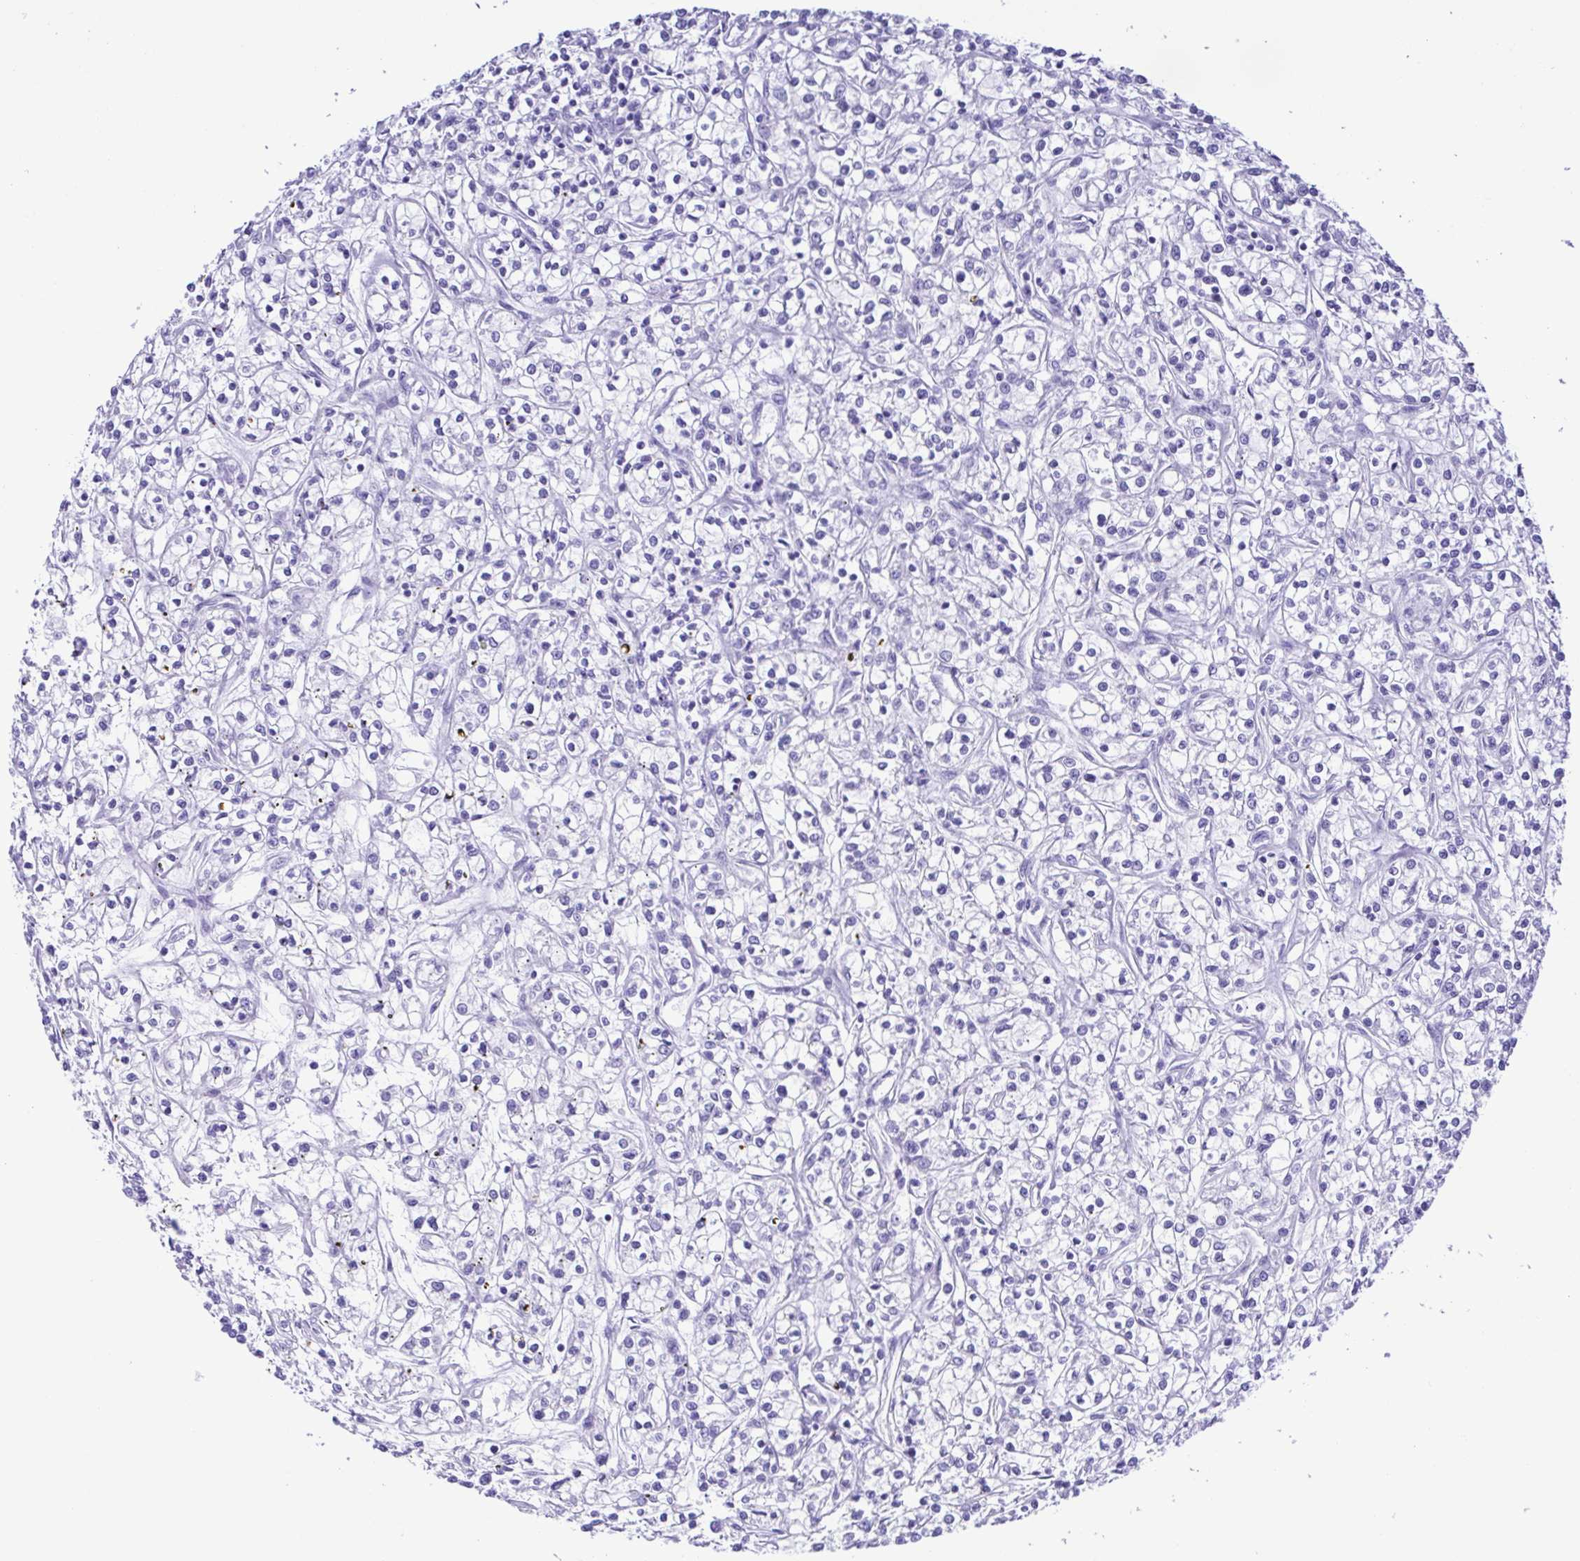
{"staining": {"intensity": "negative", "quantity": "none", "location": "none"}, "tissue": "renal cancer", "cell_type": "Tumor cells", "image_type": "cancer", "snomed": [{"axis": "morphology", "description": "Adenocarcinoma, NOS"}, {"axis": "topography", "description": "Kidney"}], "caption": "Renal cancer (adenocarcinoma) was stained to show a protein in brown. There is no significant staining in tumor cells. (Brightfield microscopy of DAB immunohistochemistry at high magnification).", "gene": "GPR17", "patient": {"sex": "female", "age": 59}}